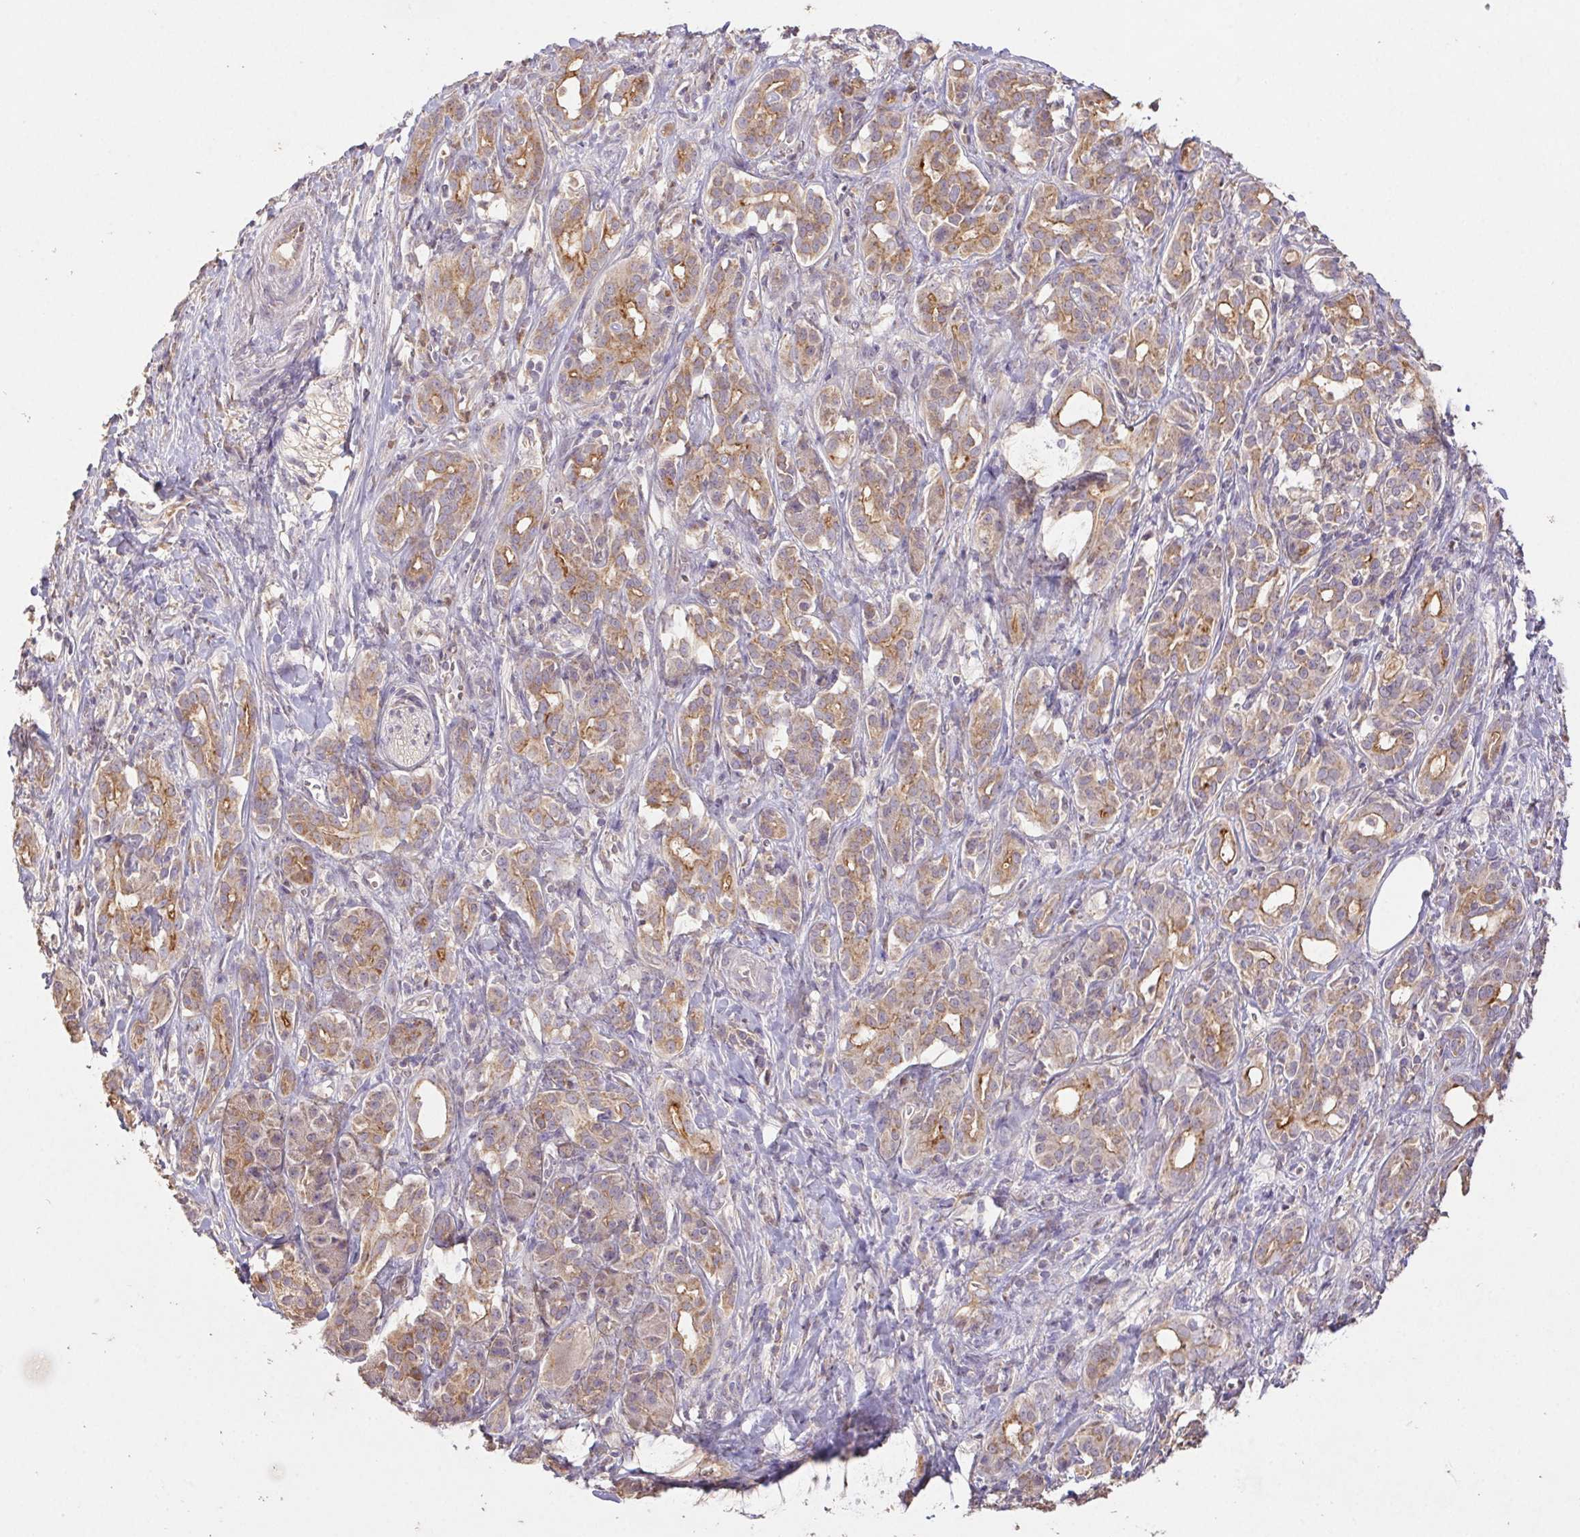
{"staining": {"intensity": "moderate", "quantity": "25%-75%", "location": "cytoplasmic/membranous"}, "tissue": "pancreatic cancer", "cell_type": "Tumor cells", "image_type": "cancer", "snomed": [{"axis": "morphology", "description": "Adenocarcinoma, NOS"}, {"axis": "topography", "description": "Pancreas"}], "caption": "There is medium levels of moderate cytoplasmic/membranous positivity in tumor cells of pancreatic cancer (adenocarcinoma), as demonstrated by immunohistochemical staining (brown color).", "gene": "RAB11A", "patient": {"sex": "male", "age": 61}}